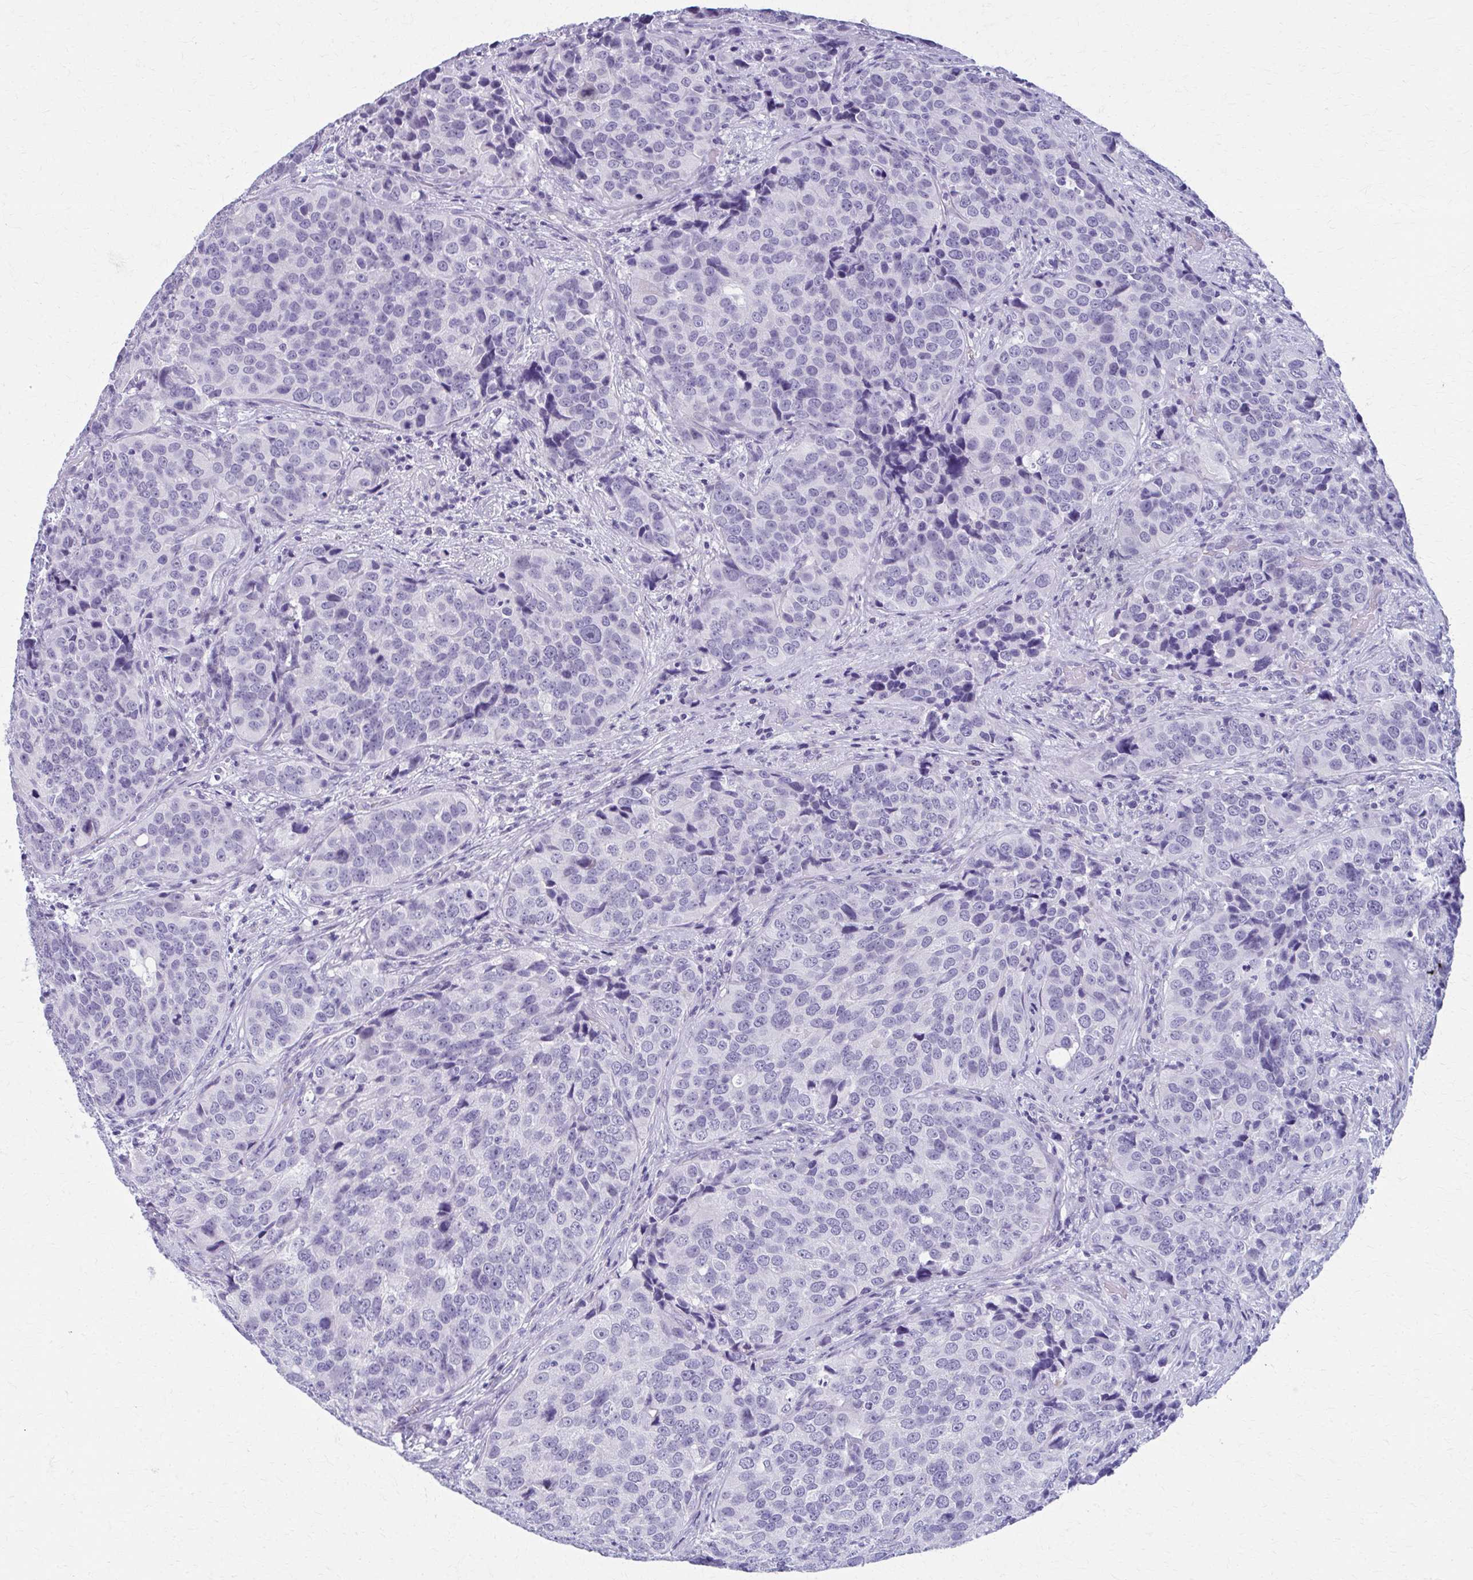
{"staining": {"intensity": "negative", "quantity": "none", "location": "none"}, "tissue": "urothelial cancer", "cell_type": "Tumor cells", "image_type": "cancer", "snomed": [{"axis": "morphology", "description": "Urothelial carcinoma, NOS"}, {"axis": "topography", "description": "Urinary bladder"}], "caption": "Immunohistochemistry (IHC) histopathology image of neoplastic tissue: human urothelial cancer stained with DAB displays no significant protein expression in tumor cells. The staining is performed using DAB (3,3'-diaminobenzidine) brown chromogen with nuclei counter-stained in using hematoxylin.", "gene": "MPLKIP", "patient": {"sex": "male", "age": 52}}